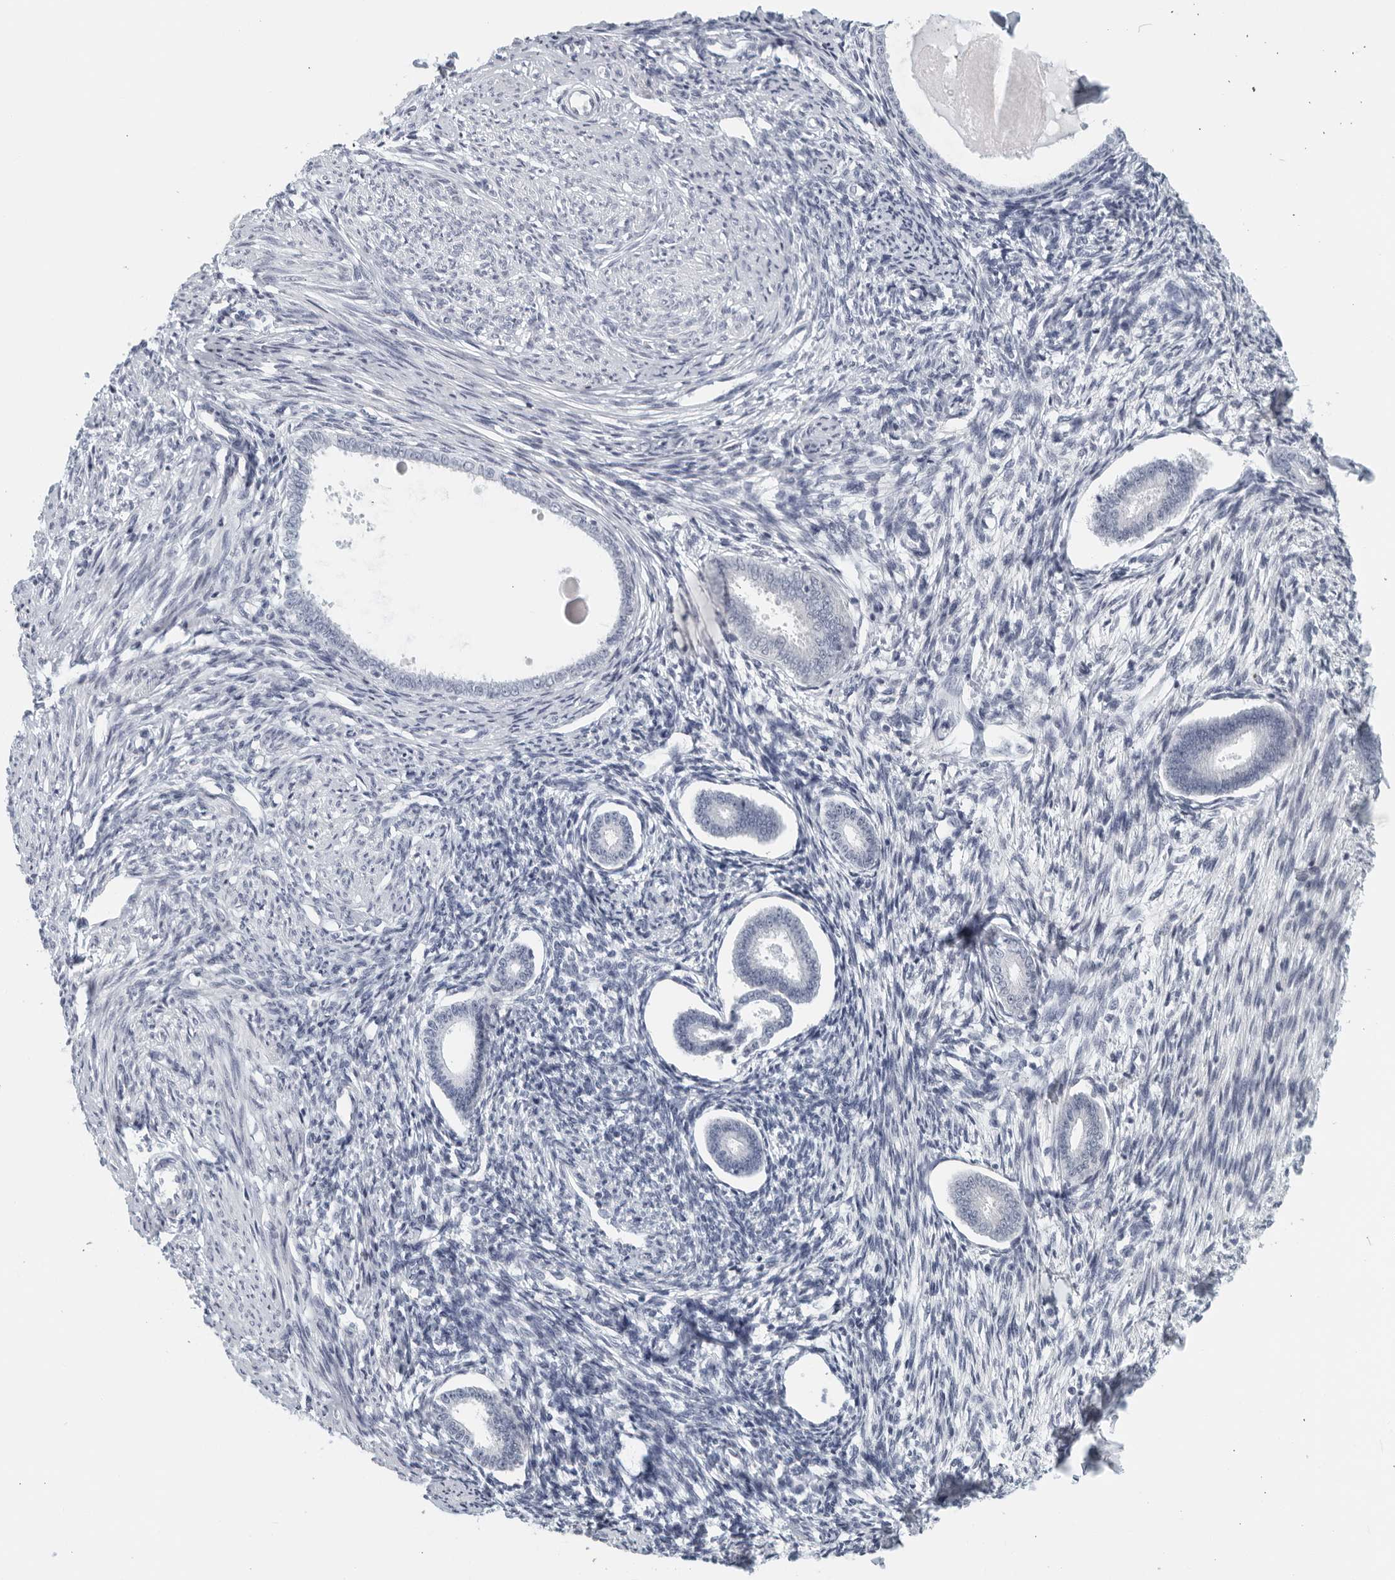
{"staining": {"intensity": "negative", "quantity": "none", "location": "none"}, "tissue": "endometrium", "cell_type": "Cells in endometrial stroma", "image_type": "normal", "snomed": [{"axis": "morphology", "description": "Normal tissue, NOS"}, {"axis": "topography", "description": "Endometrium"}], "caption": "Immunohistochemistry photomicrograph of benign human endometrium stained for a protein (brown), which exhibits no expression in cells in endometrial stroma.", "gene": "MATN1", "patient": {"sex": "female", "age": 56}}